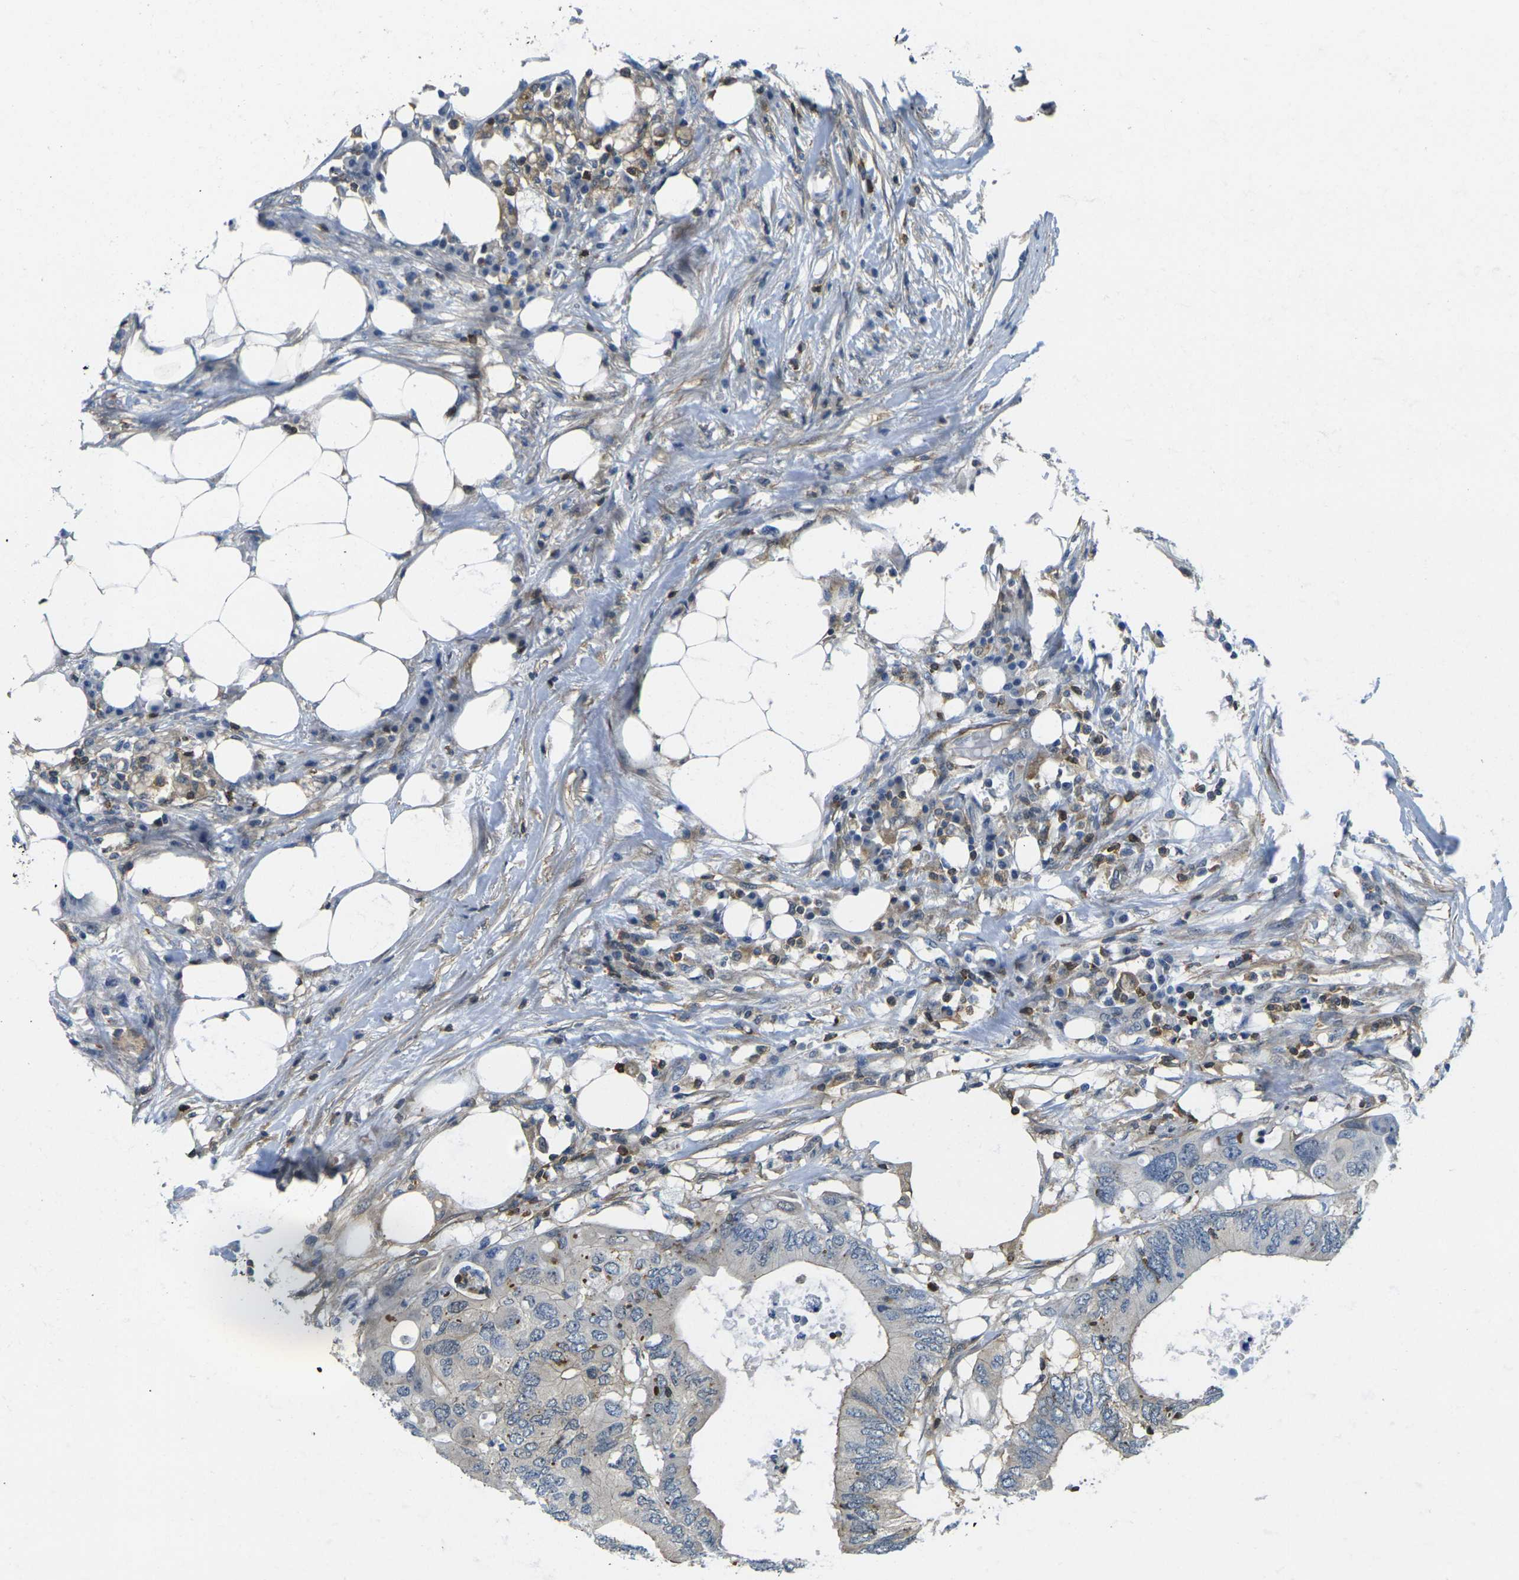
{"staining": {"intensity": "weak", "quantity": "25%-75%", "location": "cytoplasmic/membranous"}, "tissue": "colorectal cancer", "cell_type": "Tumor cells", "image_type": "cancer", "snomed": [{"axis": "morphology", "description": "Adenocarcinoma, NOS"}, {"axis": "topography", "description": "Colon"}], "caption": "Protein expression analysis of colorectal cancer reveals weak cytoplasmic/membranous staining in about 25%-75% of tumor cells.", "gene": "LASP1", "patient": {"sex": "male", "age": 71}}